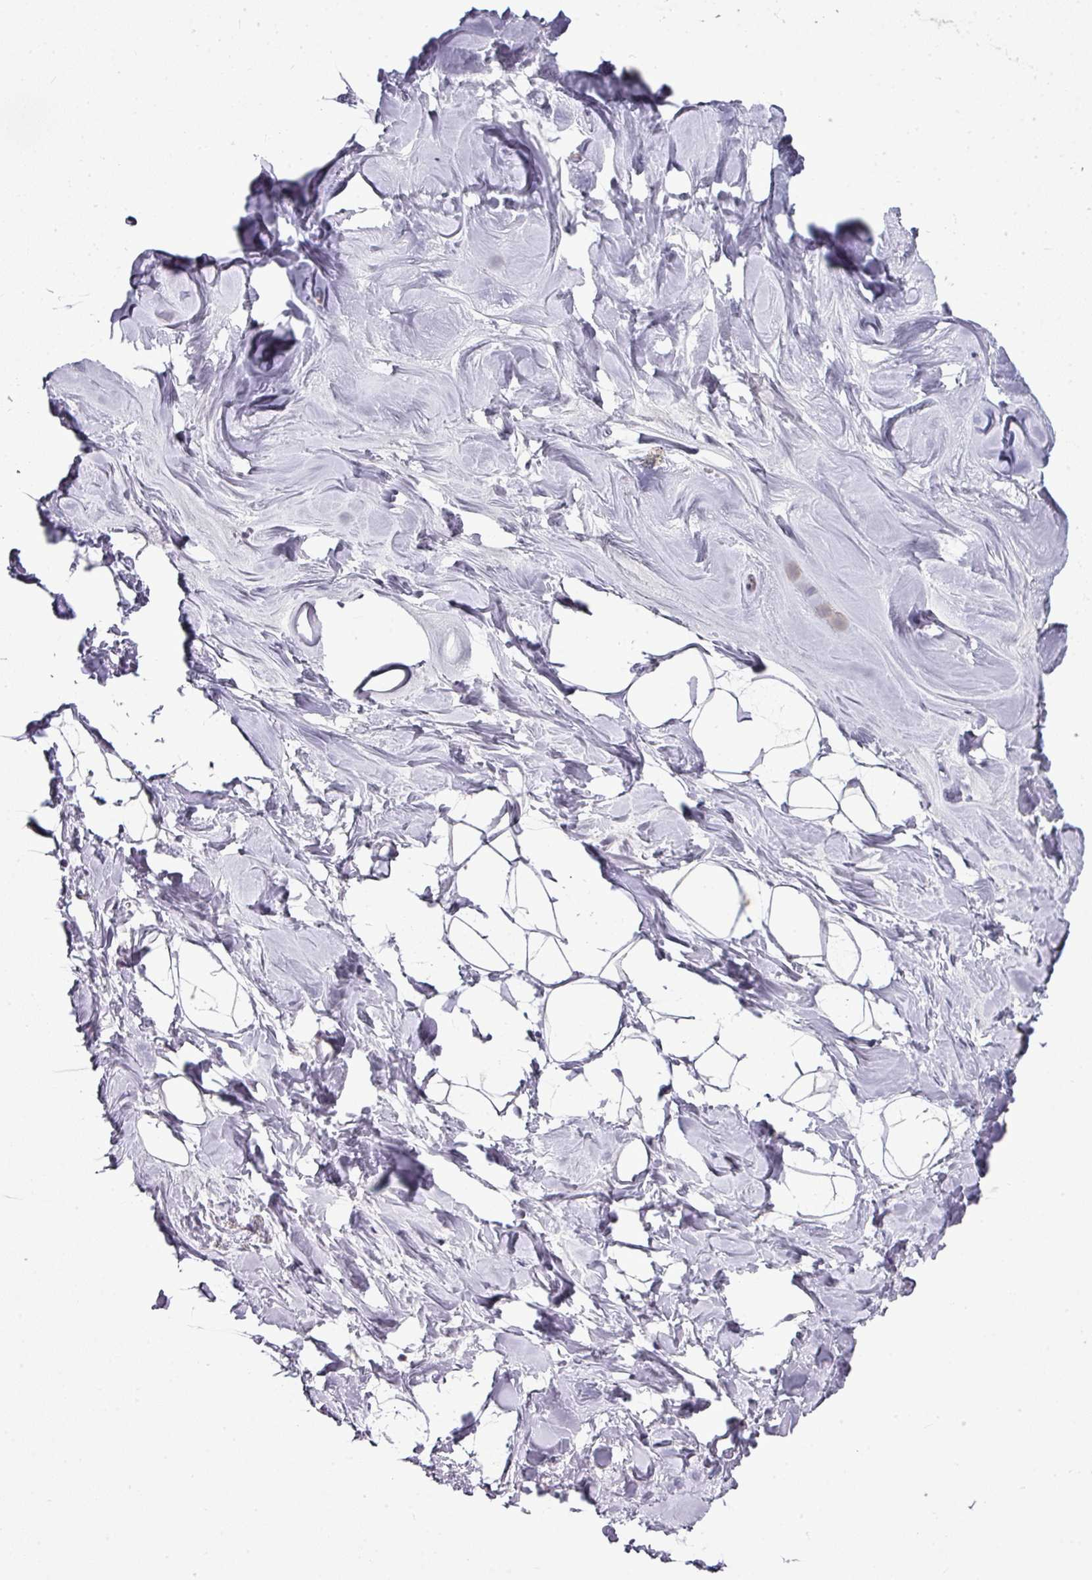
{"staining": {"intensity": "negative", "quantity": "none", "location": "none"}, "tissue": "breast", "cell_type": "Adipocytes", "image_type": "normal", "snomed": [{"axis": "morphology", "description": "Normal tissue, NOS"}, {"axis": "topography", "description": "Breast"}], "caption": "Immunohistochemical staining of normal human breast exhibits no significant staining in adipocytes.", "gene": "GAN", "patient": {"sex": "female", "age": 23}}